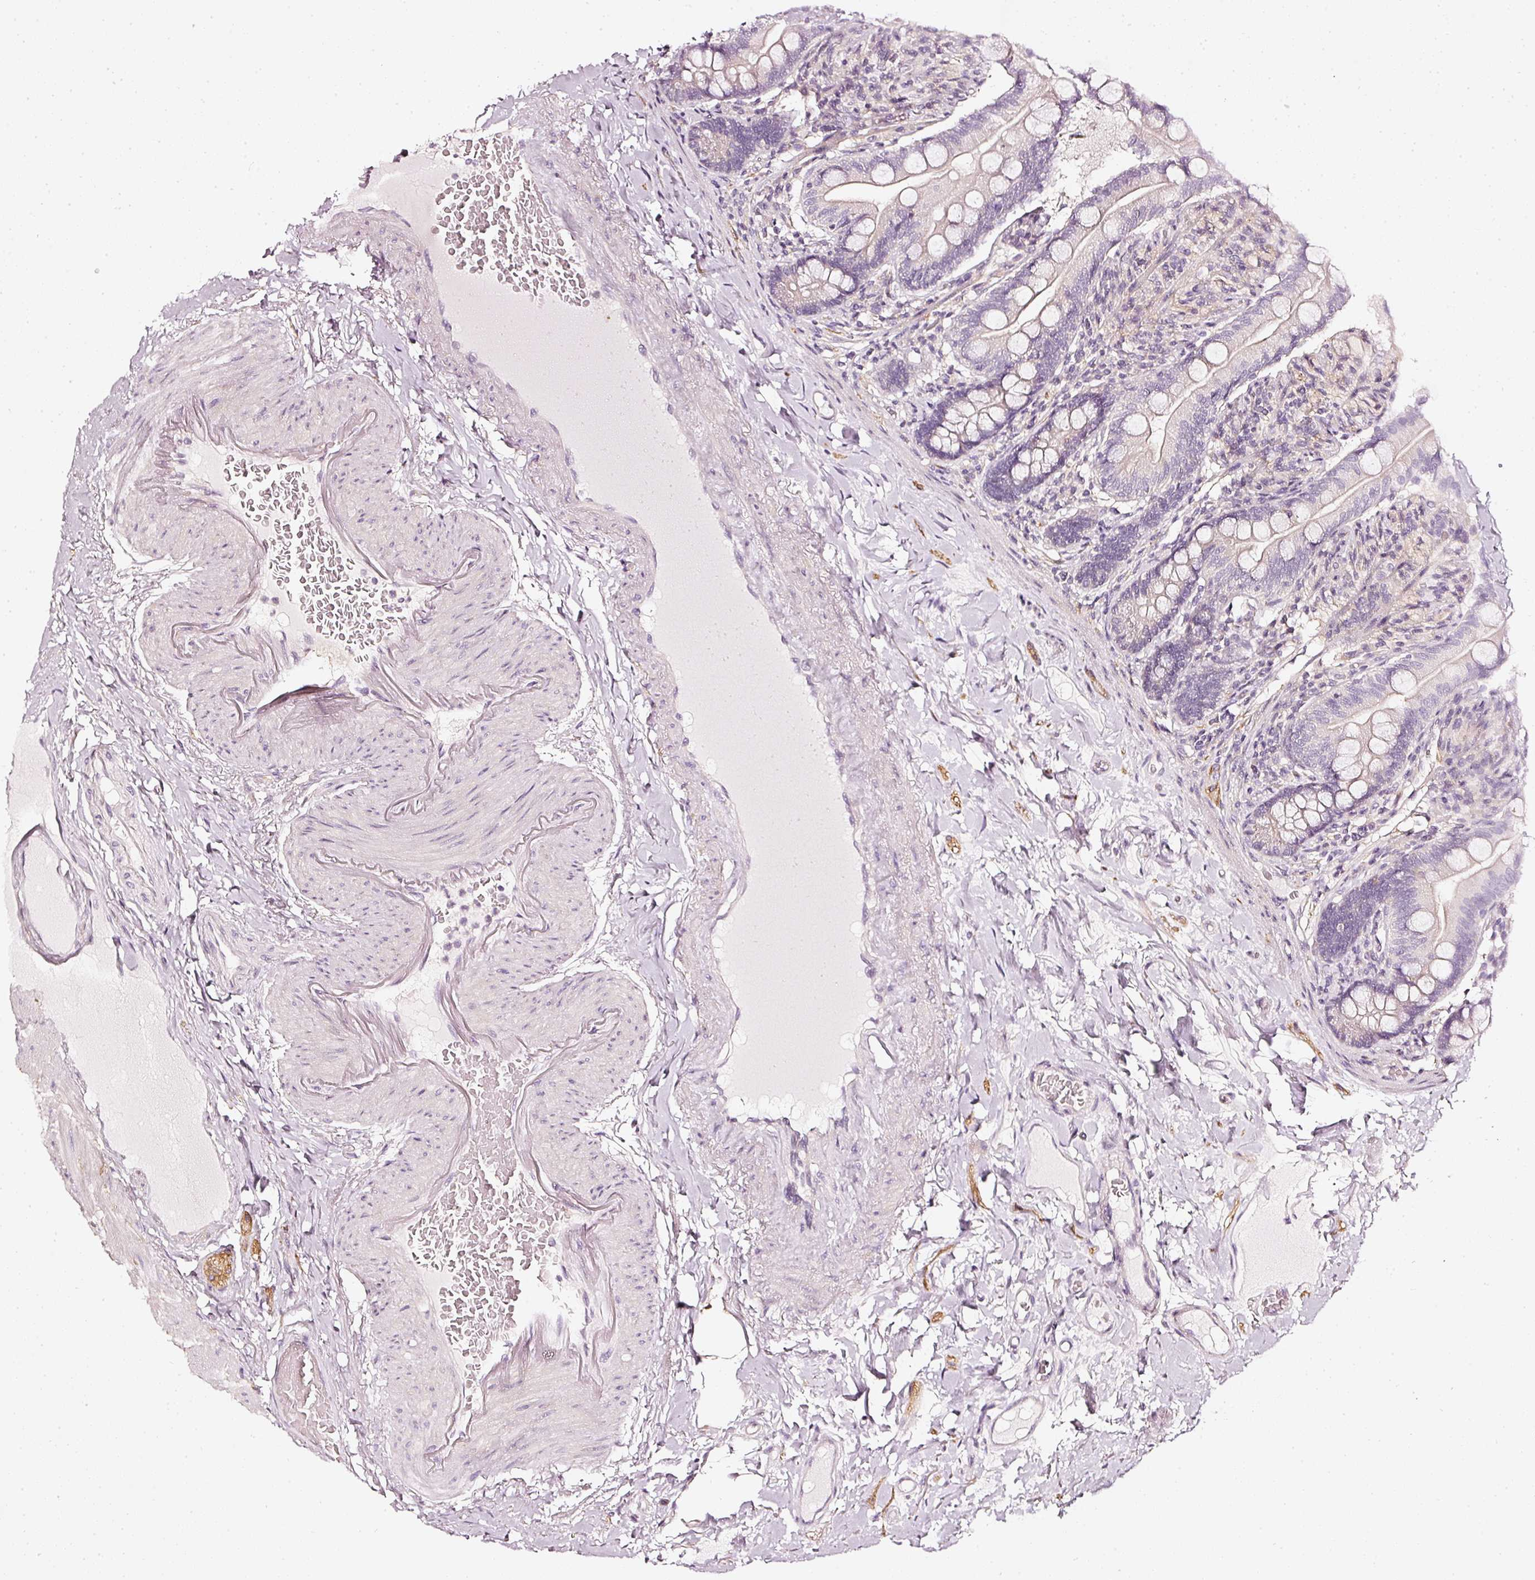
{"staining": {"intensity": "weak", "quantity": "<25%", "location": "cytoplasmic/membranous"}, "tissue": "small intestine", "cell_type": "Glandular cells", "image_type": "normal", "snomed": [{"axis": "morphology", "description": "Normal tissue, NOS"}, {"axis": "topography", "description": "Small intestine"}], "caption": "Normal small intestine was stained to show a protein in brown. There is no significant staining in glandular cells.", "gene": "CNP", "patient": {"sex": "female", "age": 64}}